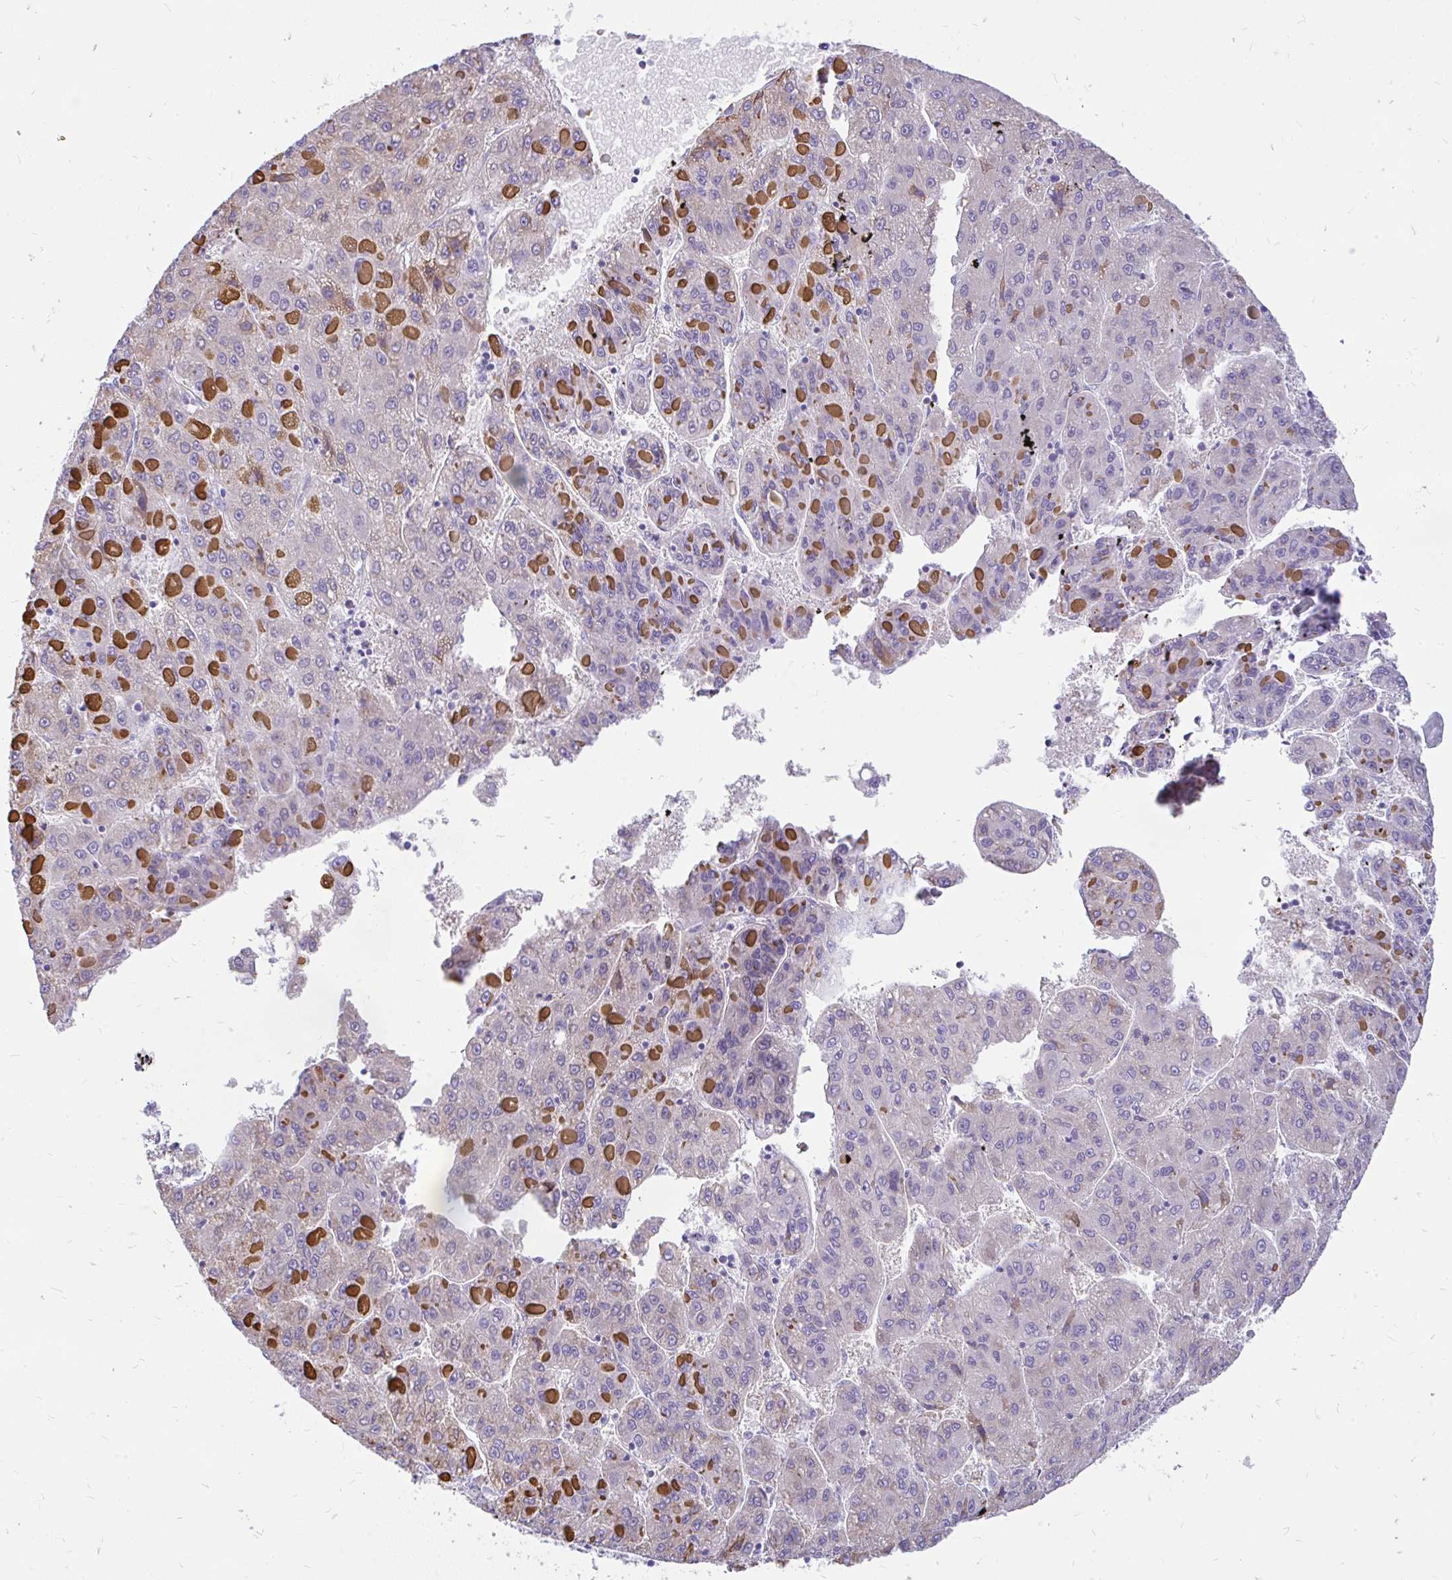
{"staining": {"intensity": "negative", "quantity": "none", "location": "none"}, "tissue": "liver cancer", "cell_type": "Tumor cells", "image_type": "cancer", "snomed": [{"axis": "morphology", "description": "Carcinoma, Hepatocellular, NOS"}, {"axis": "topography", "description": "Liver"}], "caption": "Immunohistochemistry image of human liver cancer stained for a protein (brown), which reveals no positivity in tumor cells.", "gene": "FAM83C", "patient": {"sex": "female", "age": 82}}